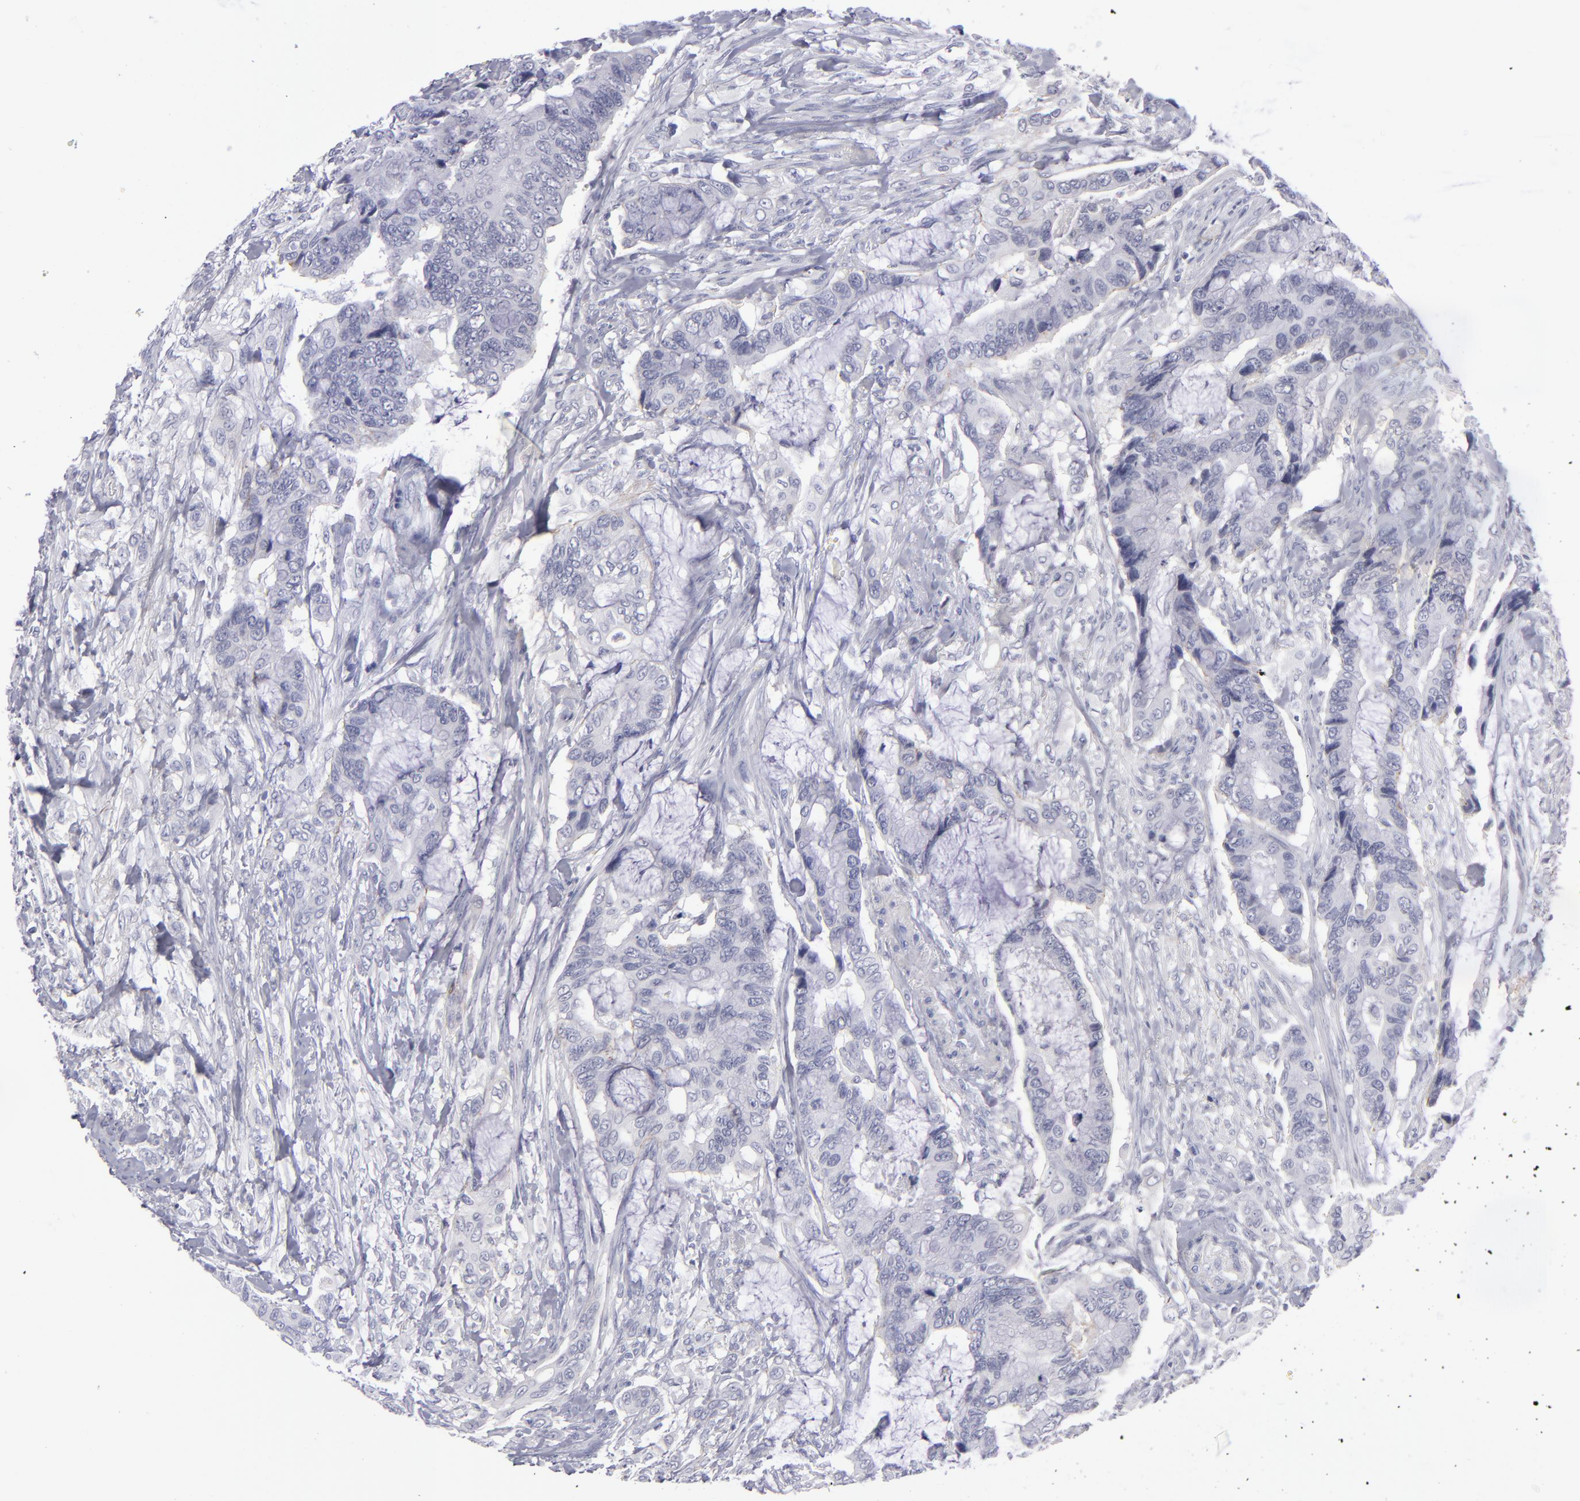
{"staining": {"intensity": "negative", "quantity": "none", "location": "none"}, "tissue": "colorectal cancer", "cell_type": "Tumor cells", "image_type": "cancer", "snomed": [{"axis": "morphology", "description": "Adenocarcinoma, NOS"}, {"axis": "topography", "description": "Rectum"}], "caption": "A high-resolution micrograph shows IHC staining of colorectal adenocarcinoma, which shows no significant positivity in tumor cells.", "gene": "ITGB4", "patient": {"sex": "female", "age": 59}}